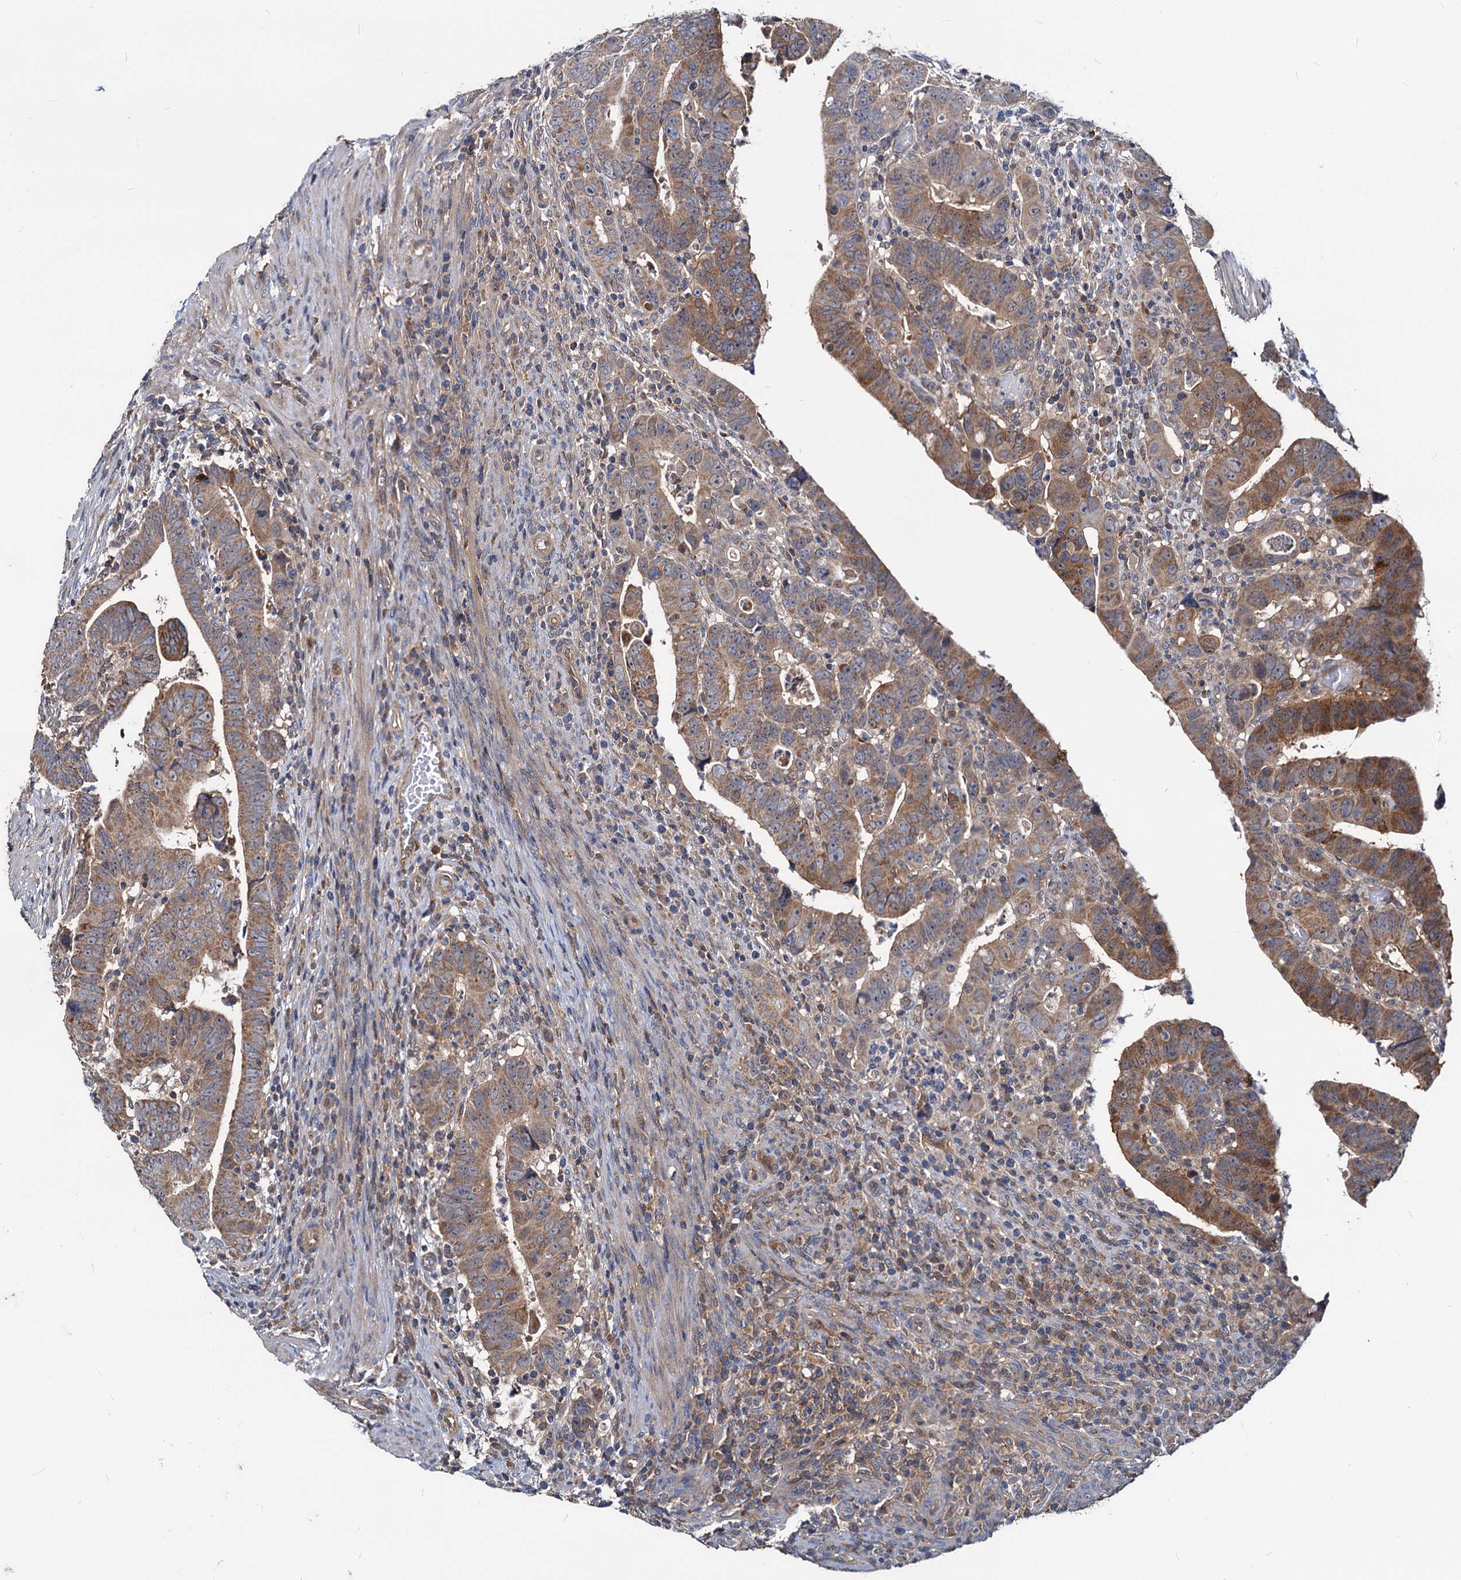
{"staining": {"intensity": "moderate", "quantity": ">75%", "location": "cytoplasmic/membranous"}, "tissue": "colorectal cancer", "cell_type": "Tumor cells", "image_type": "cancer", "snomed": [{"axis": "morphology", "description": "Normal tissue, NOS"}, {"axis": "morphology", "description": "Adenocarcinoma, NOS"}, {"axis": "topography", "description": "Rectum"}], "caption": "Moderate cytoplasmic/membranous positivity for a protein is seen in about >75% of tumor cells of adenocarcinoma (colorectal) using immunohistochemistry.", "gene": "IDI1", "patient": {"sex": "female", "age": 65}}